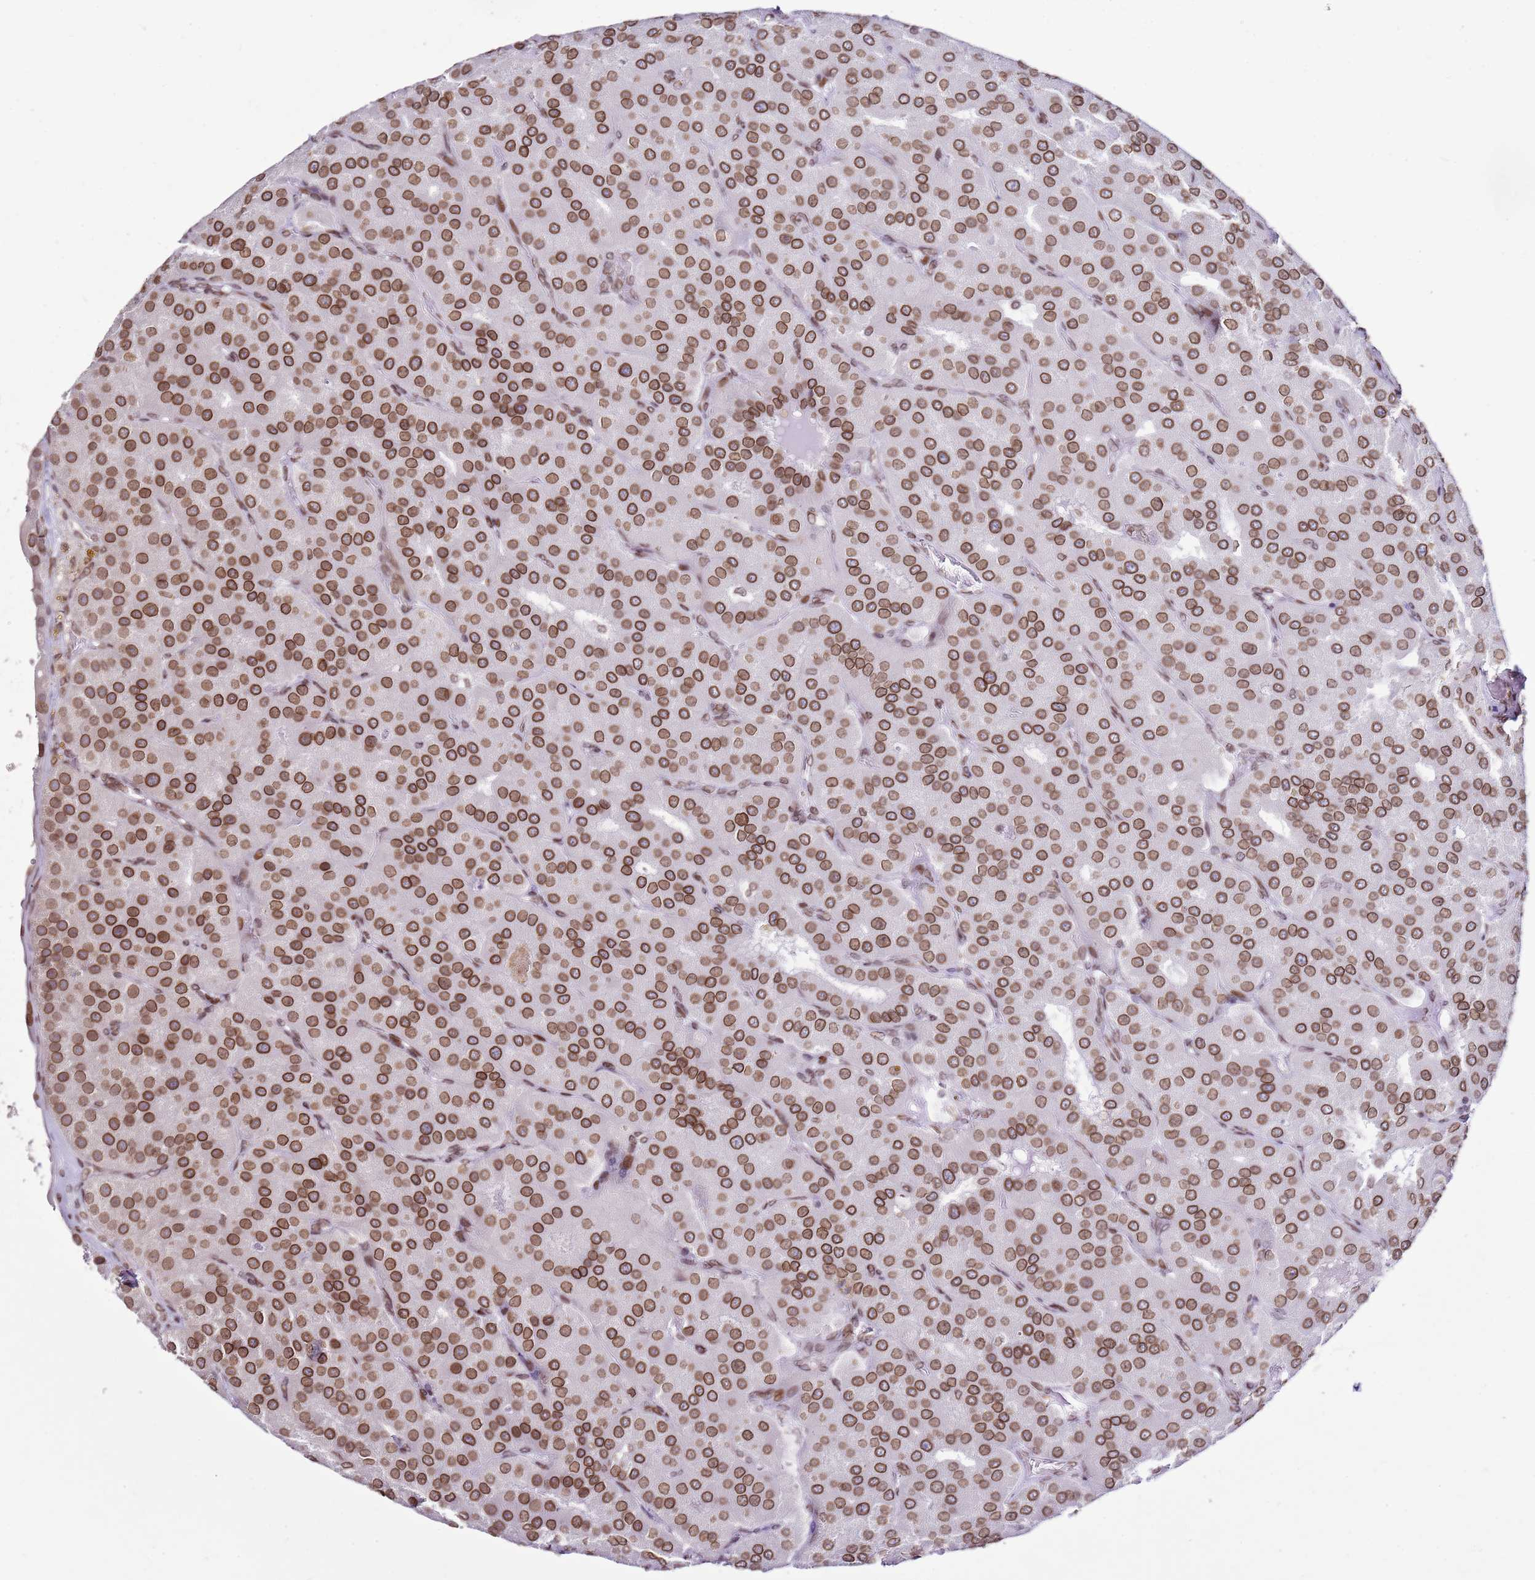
{"staining": {"intensity": "strong", "quantity": ">75%", "location": "cytoplasmic/membranous,nuclear"}, "tissue": "parathyroid gland", "cell_type": "Glandular cells", "image_type": "normal", "snomed": [{"axis": "morphology", "description": "Normal tissue, NOS"}, {"axis": "morphology", "description": "Adenoma, NOS"}, {"axis": "topography", "description": "Parathyroid gland"}], "caption": "Parathyroid gland stained with a brown dye shows strong cytoplasmic/membranous,nuclear positive positivity in approximately >75% of glandular cells.", "gene": "POU6F1", "patient": {"sex": "female", "age": 86}}